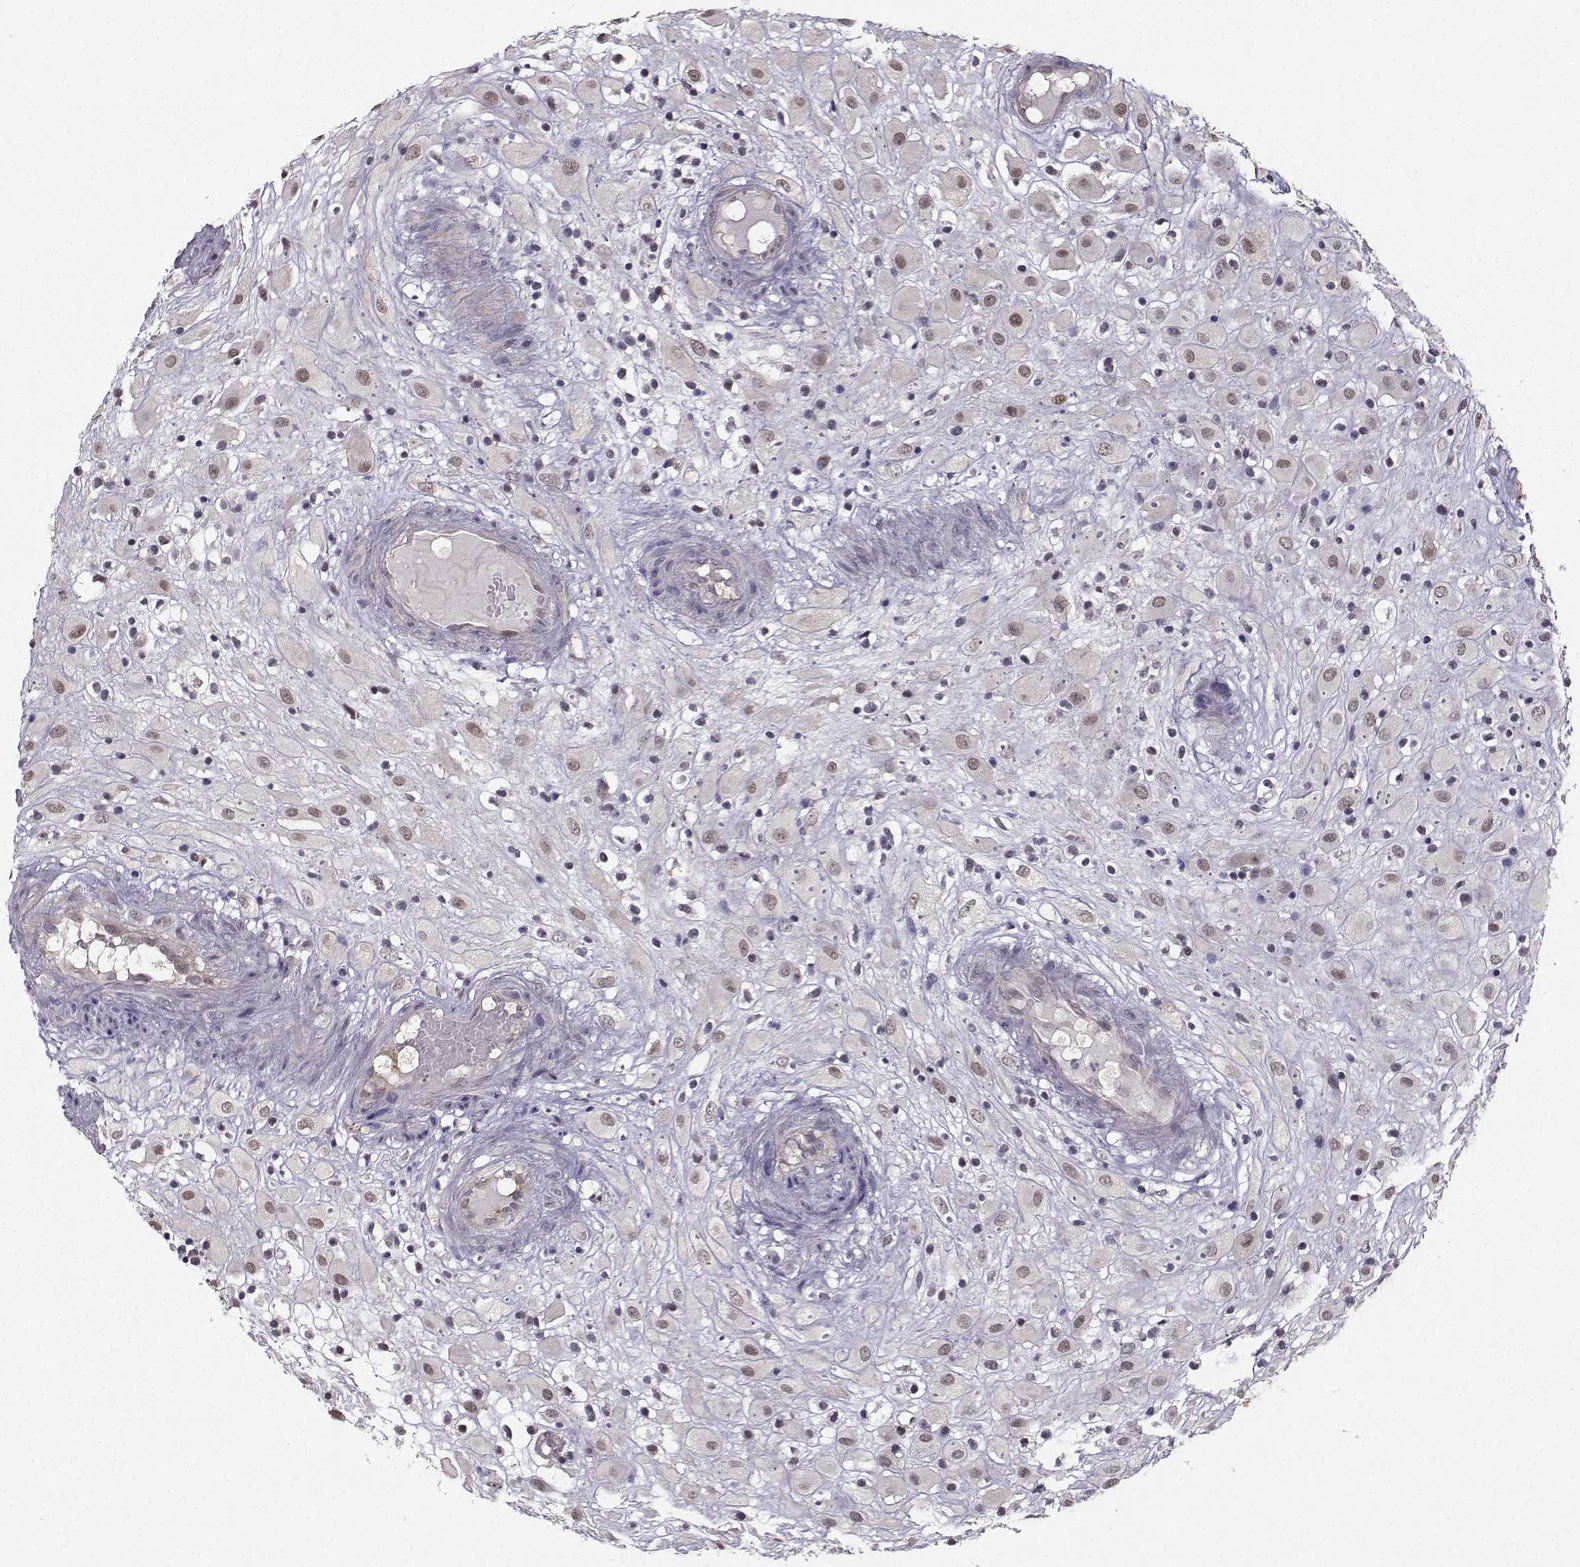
{"staining": {"intensity": "negative", "quantity": "none", "location": "none"}, "tissue": "placenta", "cell_type": "Decidual cells", "image_type": "normal", "snomed": [{"axis": "morphology", "description": "Normal tissue, NOS"}, {"axis": "topography", "description": "Placenta"}], "caption": "High magnification brightfield microscopy of normal placenta stained with DAB (3,3'-diaminobenzidine) (brown) and counterstained with hematoxylin (blue): decidual cells show no significant positivity. (DAB (3,3'-diaminobenzidine) immunohistochemistry visualized using brightfield microscopy, high magnification).", "gene": "PKP2", "patient": {"sex": "female", "age": 24}}